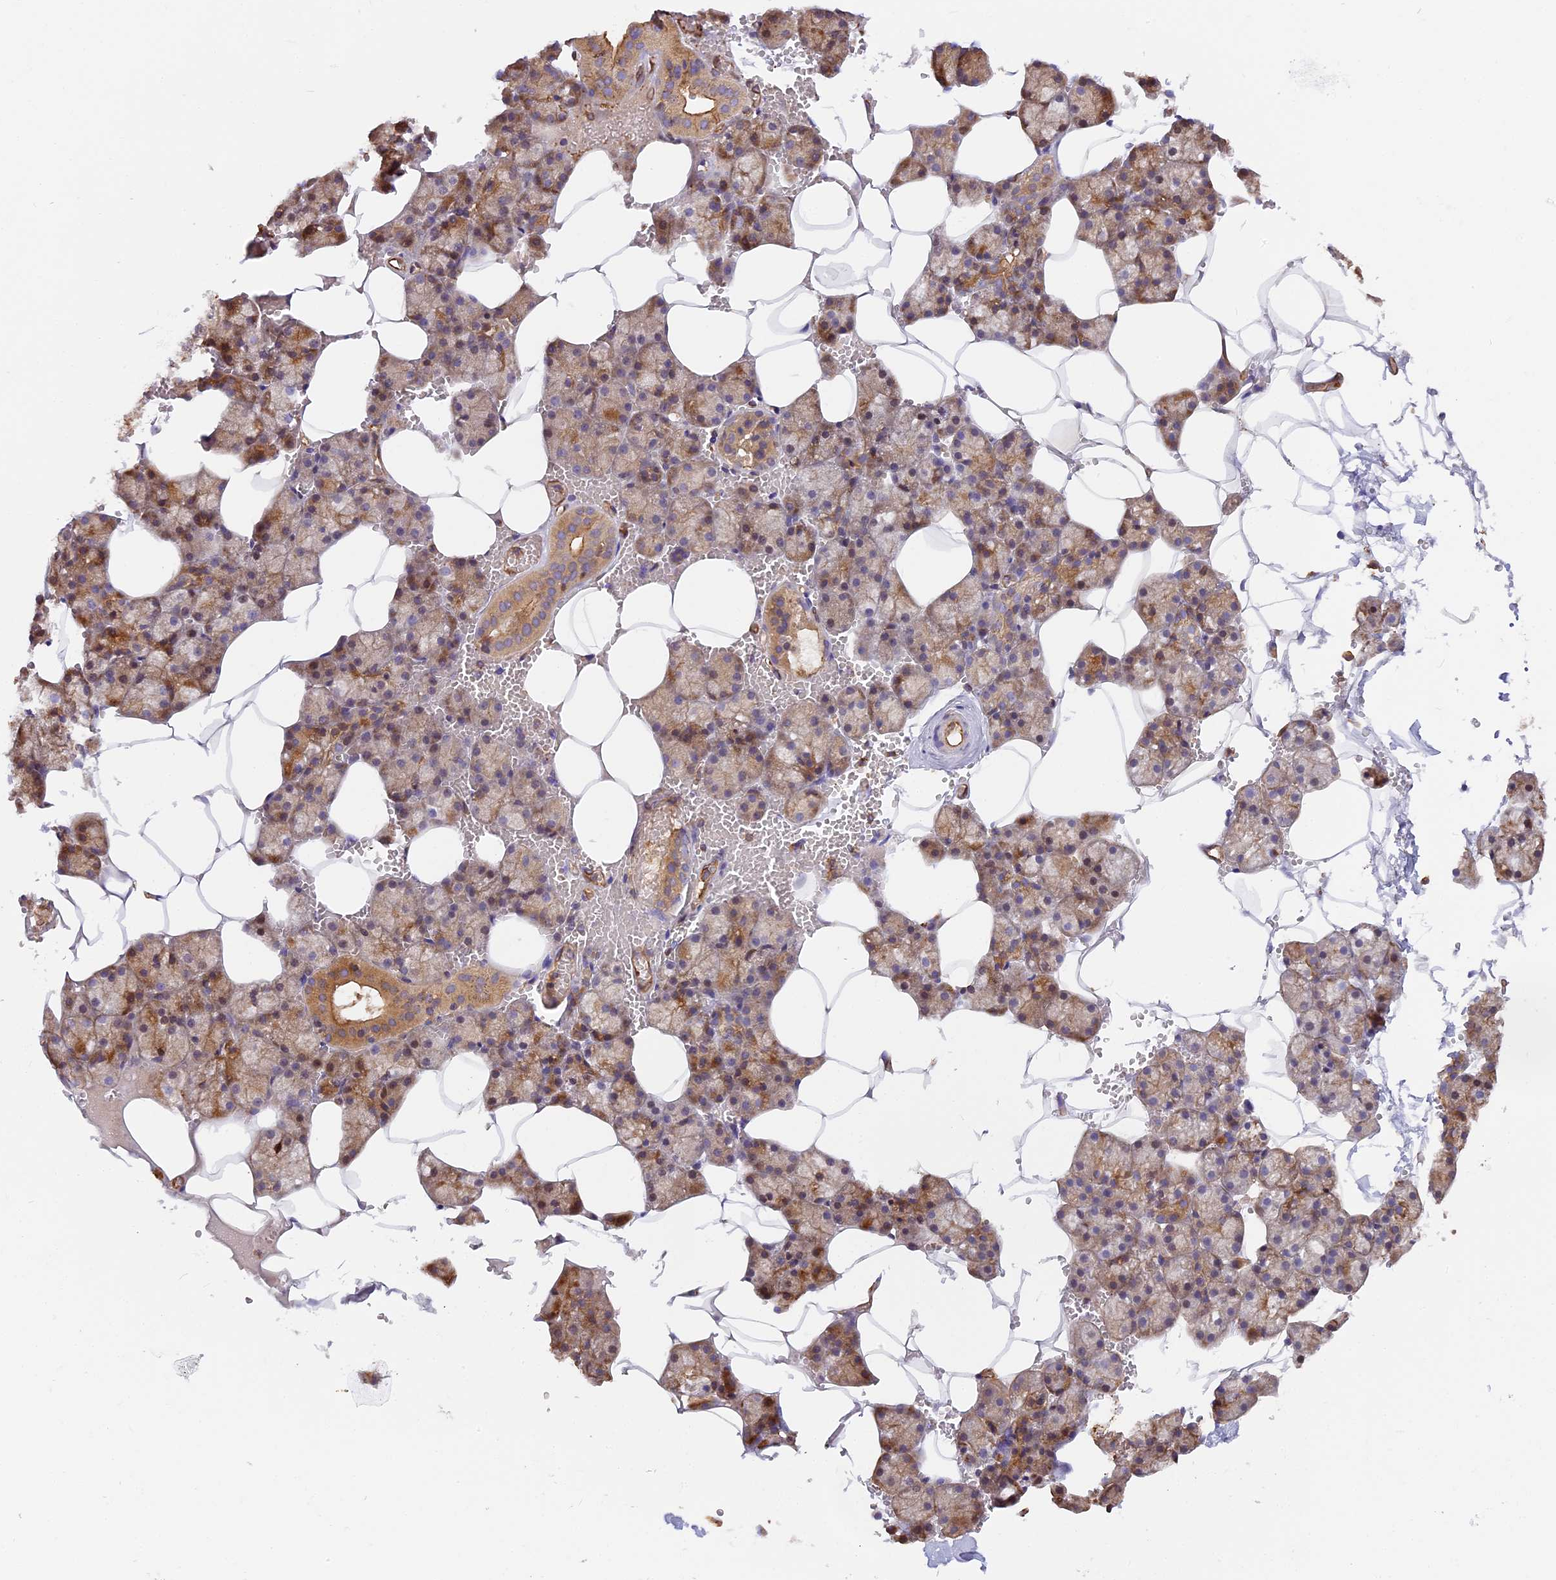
{"staining": {"intensity": "weak", "quantity": ">75%", "location": "cytoplasmic/membranous"}, "tissue": "salivary gland", "cell_type": "Glandular cells", "image_type": "normal", "snomed": [{"axis": "morphology", "description": "Normal tissue, NOS"}, {"axis": "topography", "description": "Salivary gland"}], "caption": "An immunohistochemistry (IHC) photomicrograph of unremarkable tissue is shown. Protein staining in brown shows weak cytoplasmic/membranous positivity in salivary gland within glandular cells. Nuclei are stained in blue.", "gene": "VPS18", "patient": {"sex": "male", "age": 62}}